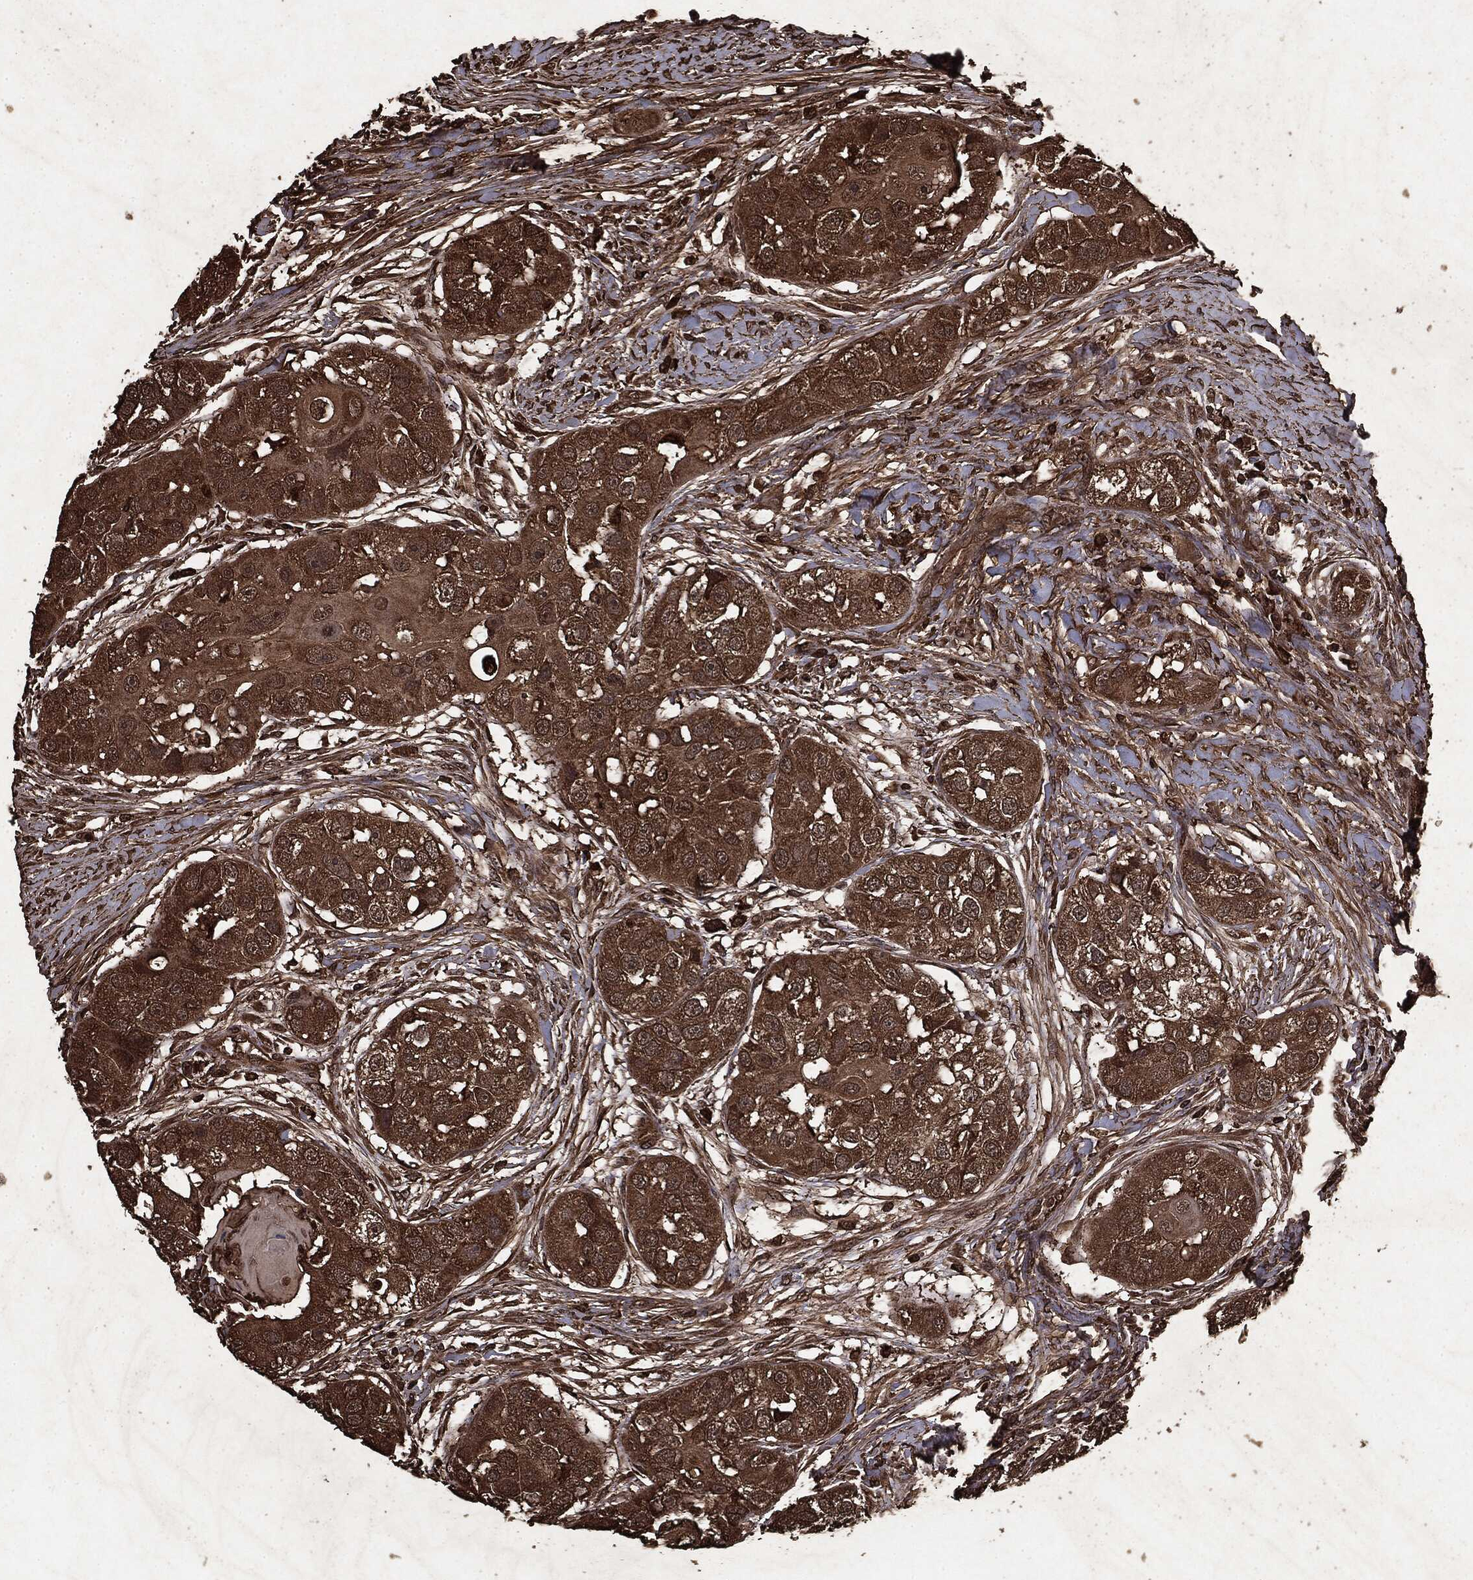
{"staining": {"intensity": "strong", "quantity": ">75%", "location": "cytoplasmic/membranous"}, "tissue": "head and neck cancer", "cell_type": "Tumor cells", "image_type": "cancer", "snomed": [{"axis": "morphology", "description": "Normal tissue, NOS"}, {"axis": "morphology", "description": "Squamous cell carcinoma, NOS"}, {"axis": "topography", "description": "Skeletal muscle"}, {"axis": "topography", "description": "Head-Neck"}], "caption": "The image displays immunohistochemical staining of head and neck cancer. There is strong cytoplasmic/membranous positivity is present in approximately >75% of tumor cells.", "gene": "ARAF", "patient": {"sex": "male", "age": 51}}